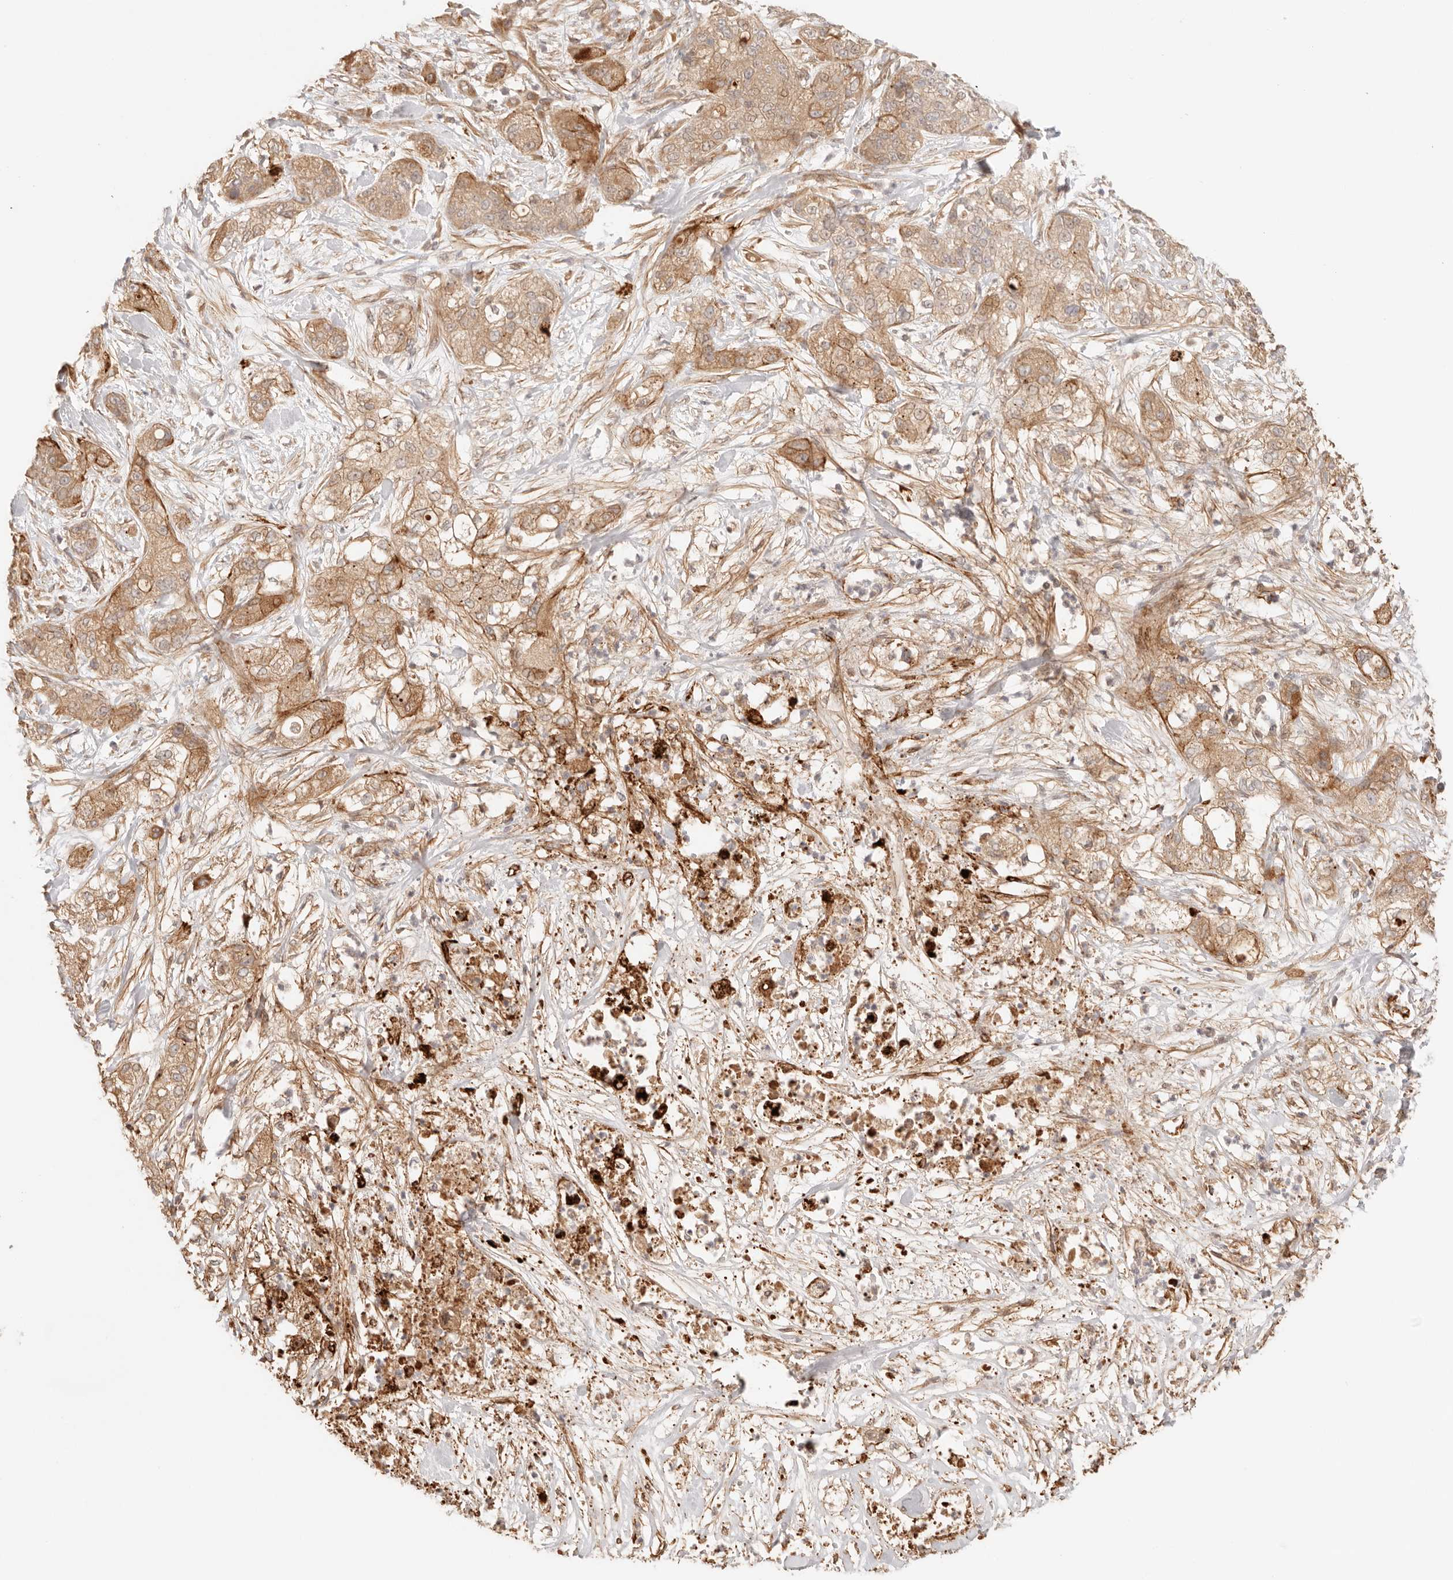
{"staining": {"intensity": "moderate", "quantity": ">75%", "location": "cytoplasmic/membranous"}, "tissue": "pancreatic cancer", "cell_type": "Tumor cells", "image_type": "cancer", "snomed": [{"axis": "morphology", "description": "Adenocarcinoma, NOS"}, {"axis": "topography", "description": "Pancreas"}], "caption": "Immunohistochemical staining of pancreatic cancer (adenocarcinoma) reveals moderate cytoplasmic/membranous protein expression in about >75% of tumor cells.", "gene": "IL1R2", "patient": {"sex": "female", "age": 78}}